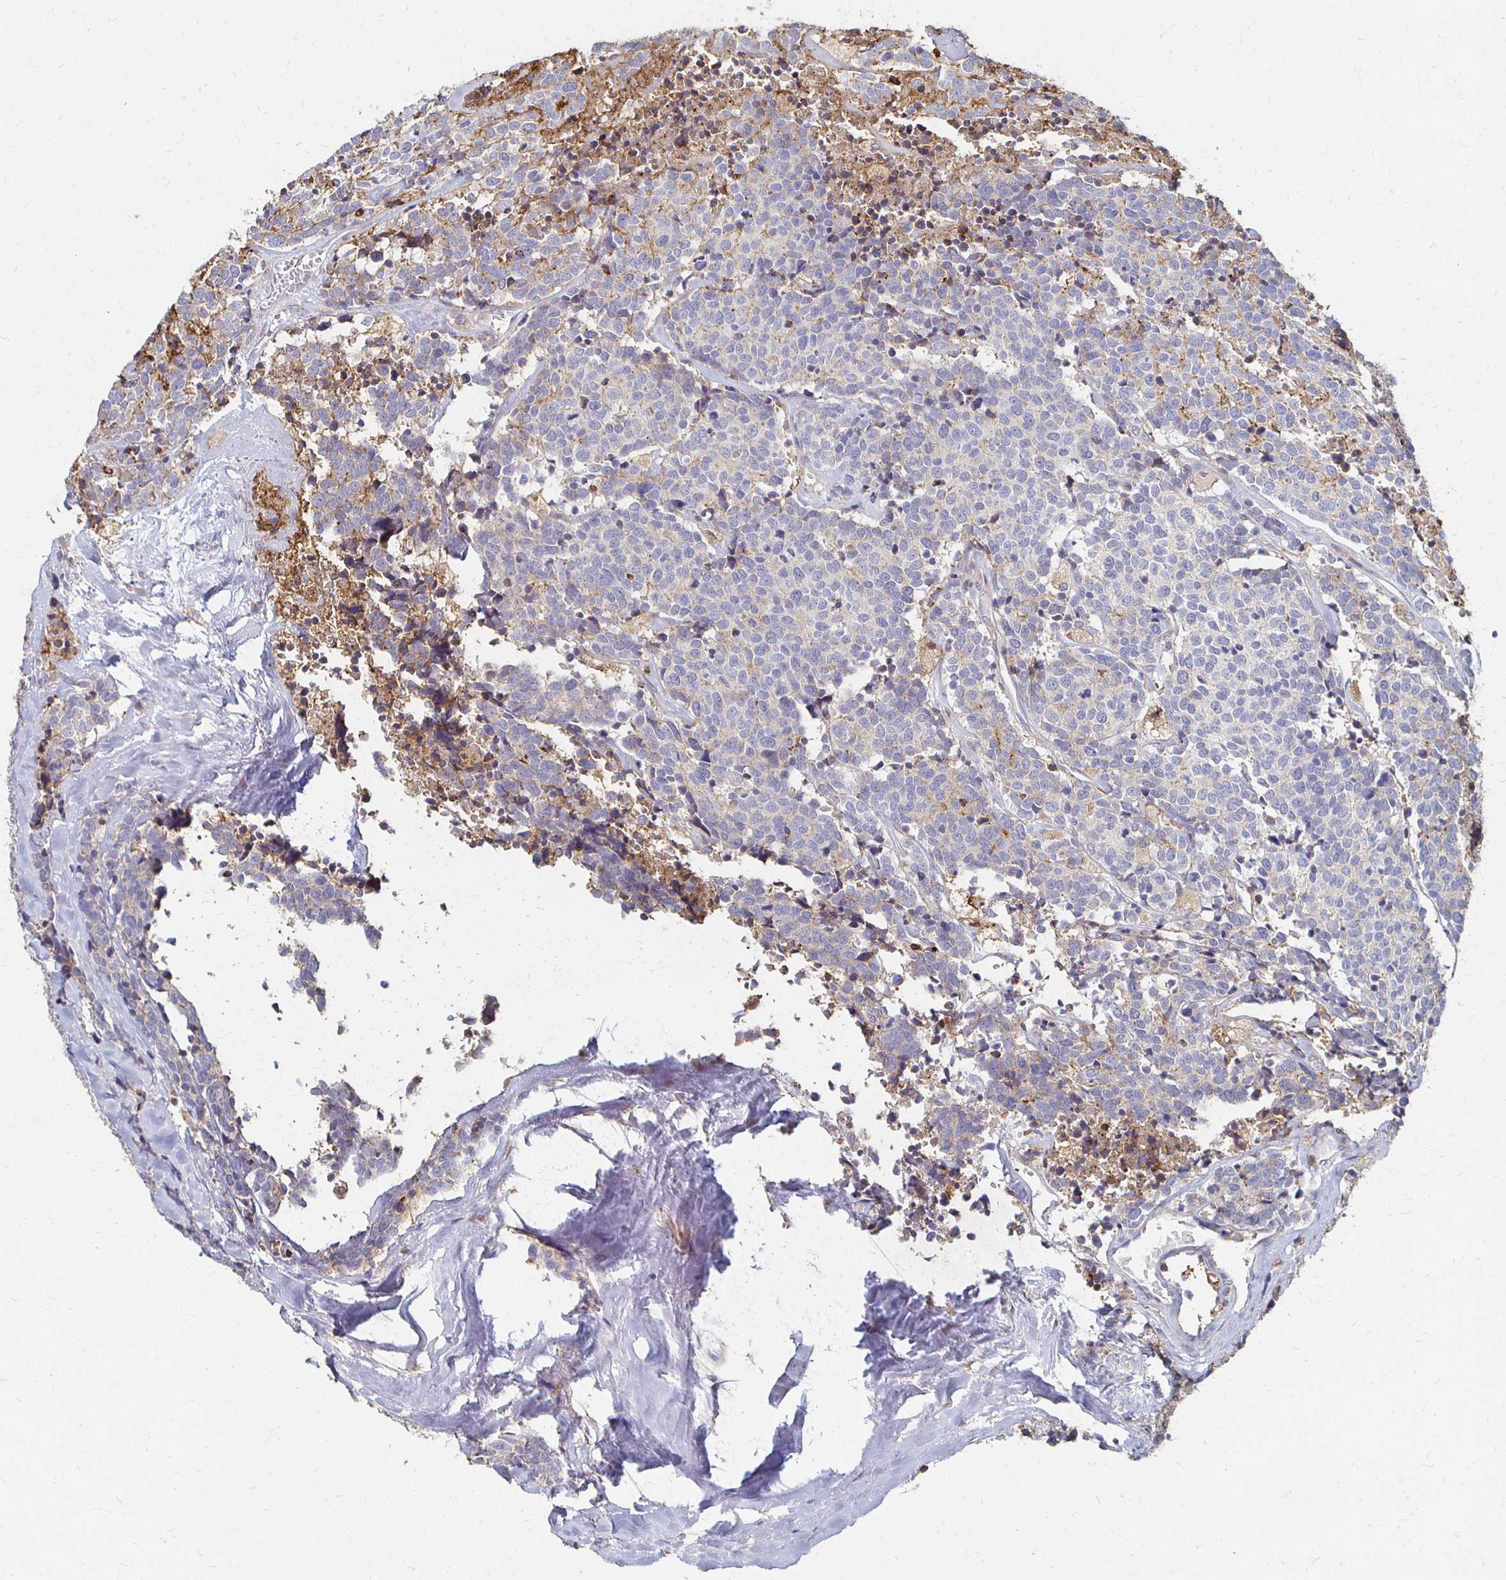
{"staining": {"intensity": "negative", "quantity": "none", "location": "none"}, "tissue": "carcinoid", "cell_type": "Tumor cells", "image_type": "cancer", "snomed": [{"axis": "morphology", "description": "Carcinoid, malignant, NOS"}, {"axis": "topography", "description": "Skin"}], "caption": "Tumor cells are negative for protein expression in human carcinoid (malignant).", "gene": "CX3CR1", "patient": {"sex": "female", "age": 79}}